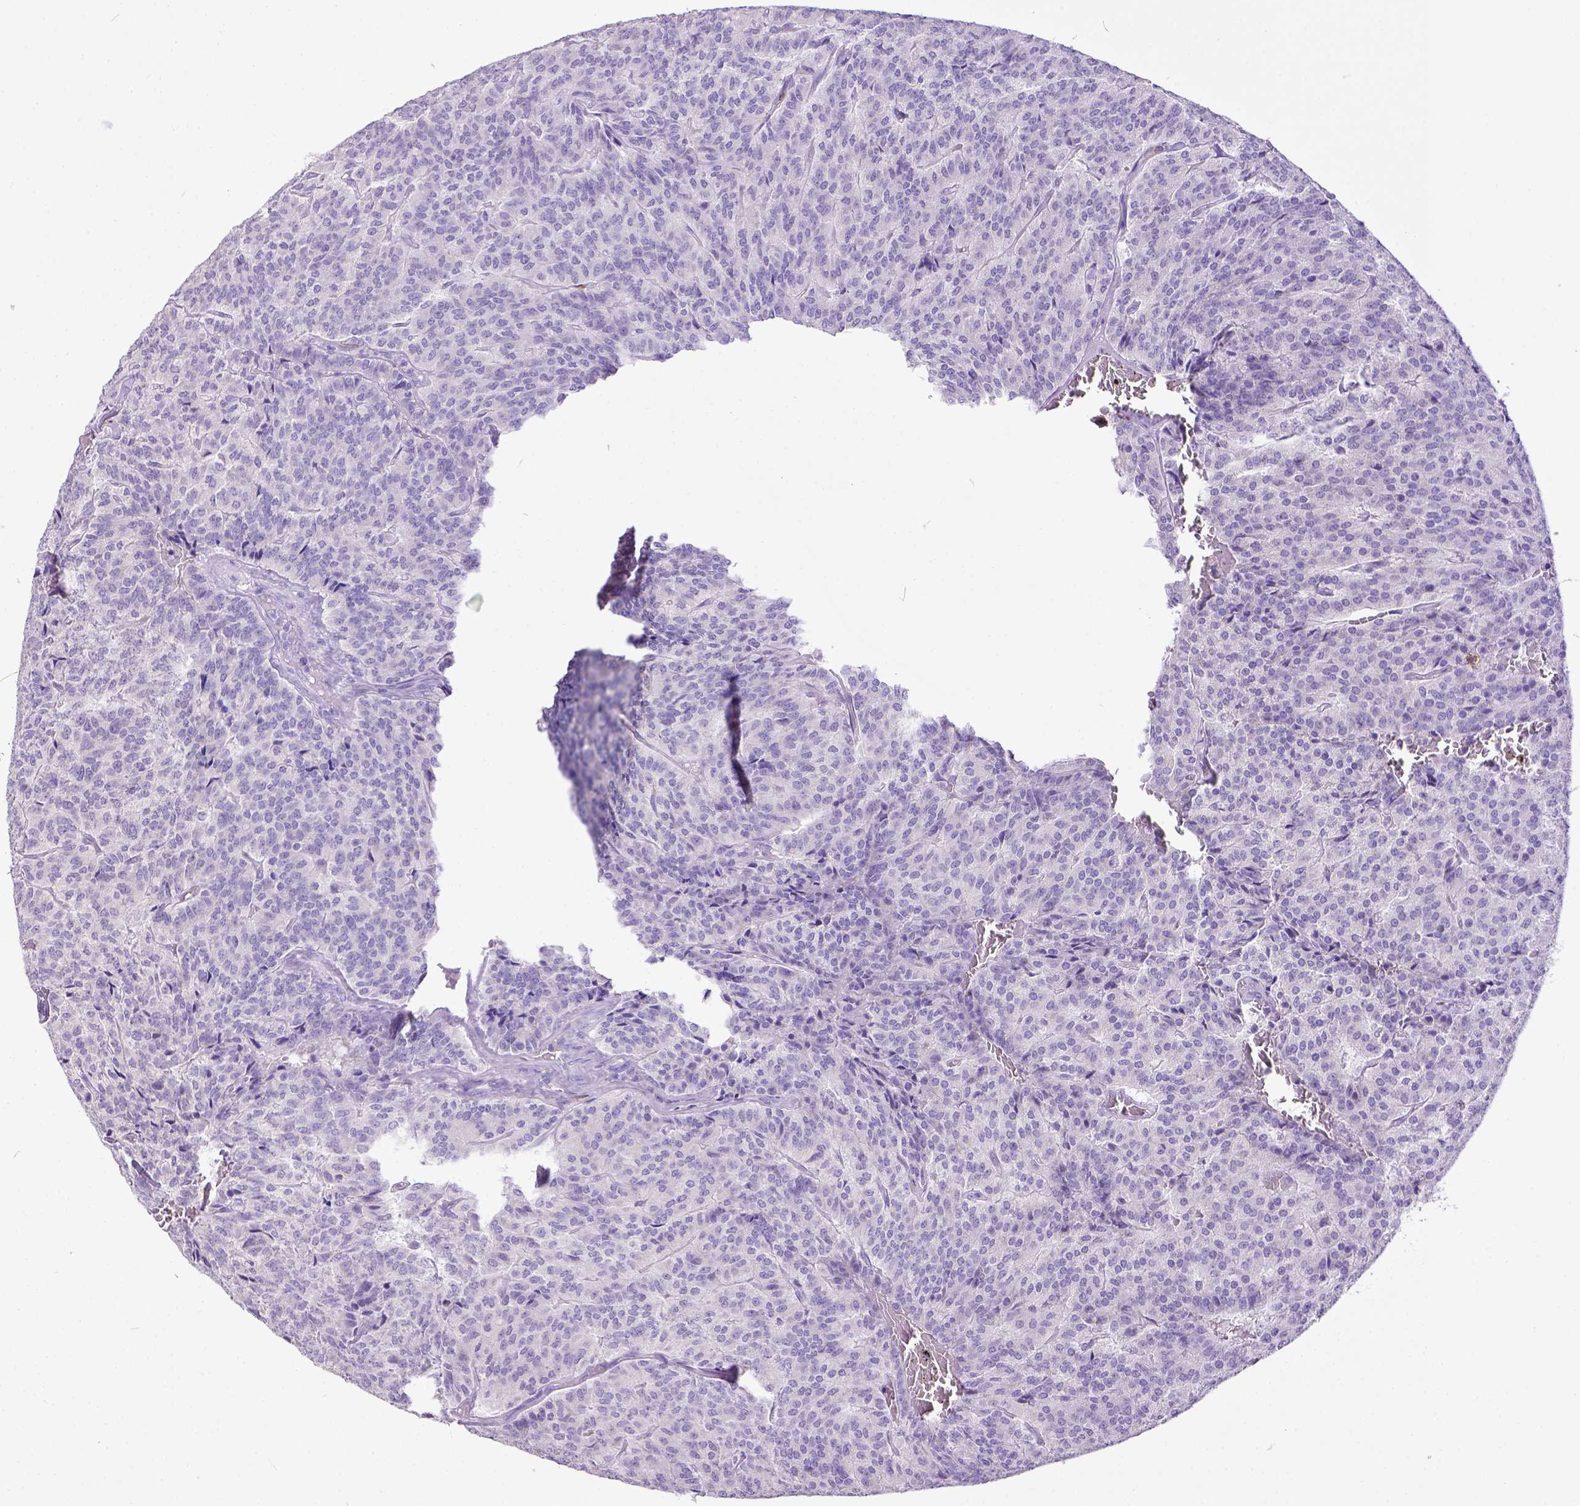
{"staining": {"intensity": "negative", "quantity": "none", "location": "none"}, "tissue": "carcinoid", "cell_type": "Tumor cells", "image_type": "cancer", "snomed": [{"axis": "morphology", "description": "Carcinoid, malignant, NOS"}, {"axis": "topography", "description": "Lung"}], "caption": "DAB immunohistochemical staining of carcinoid reveals no significant staining in tumor cells.", "gene": "KIT", "patient": {"sex": "male", "age": 70}}